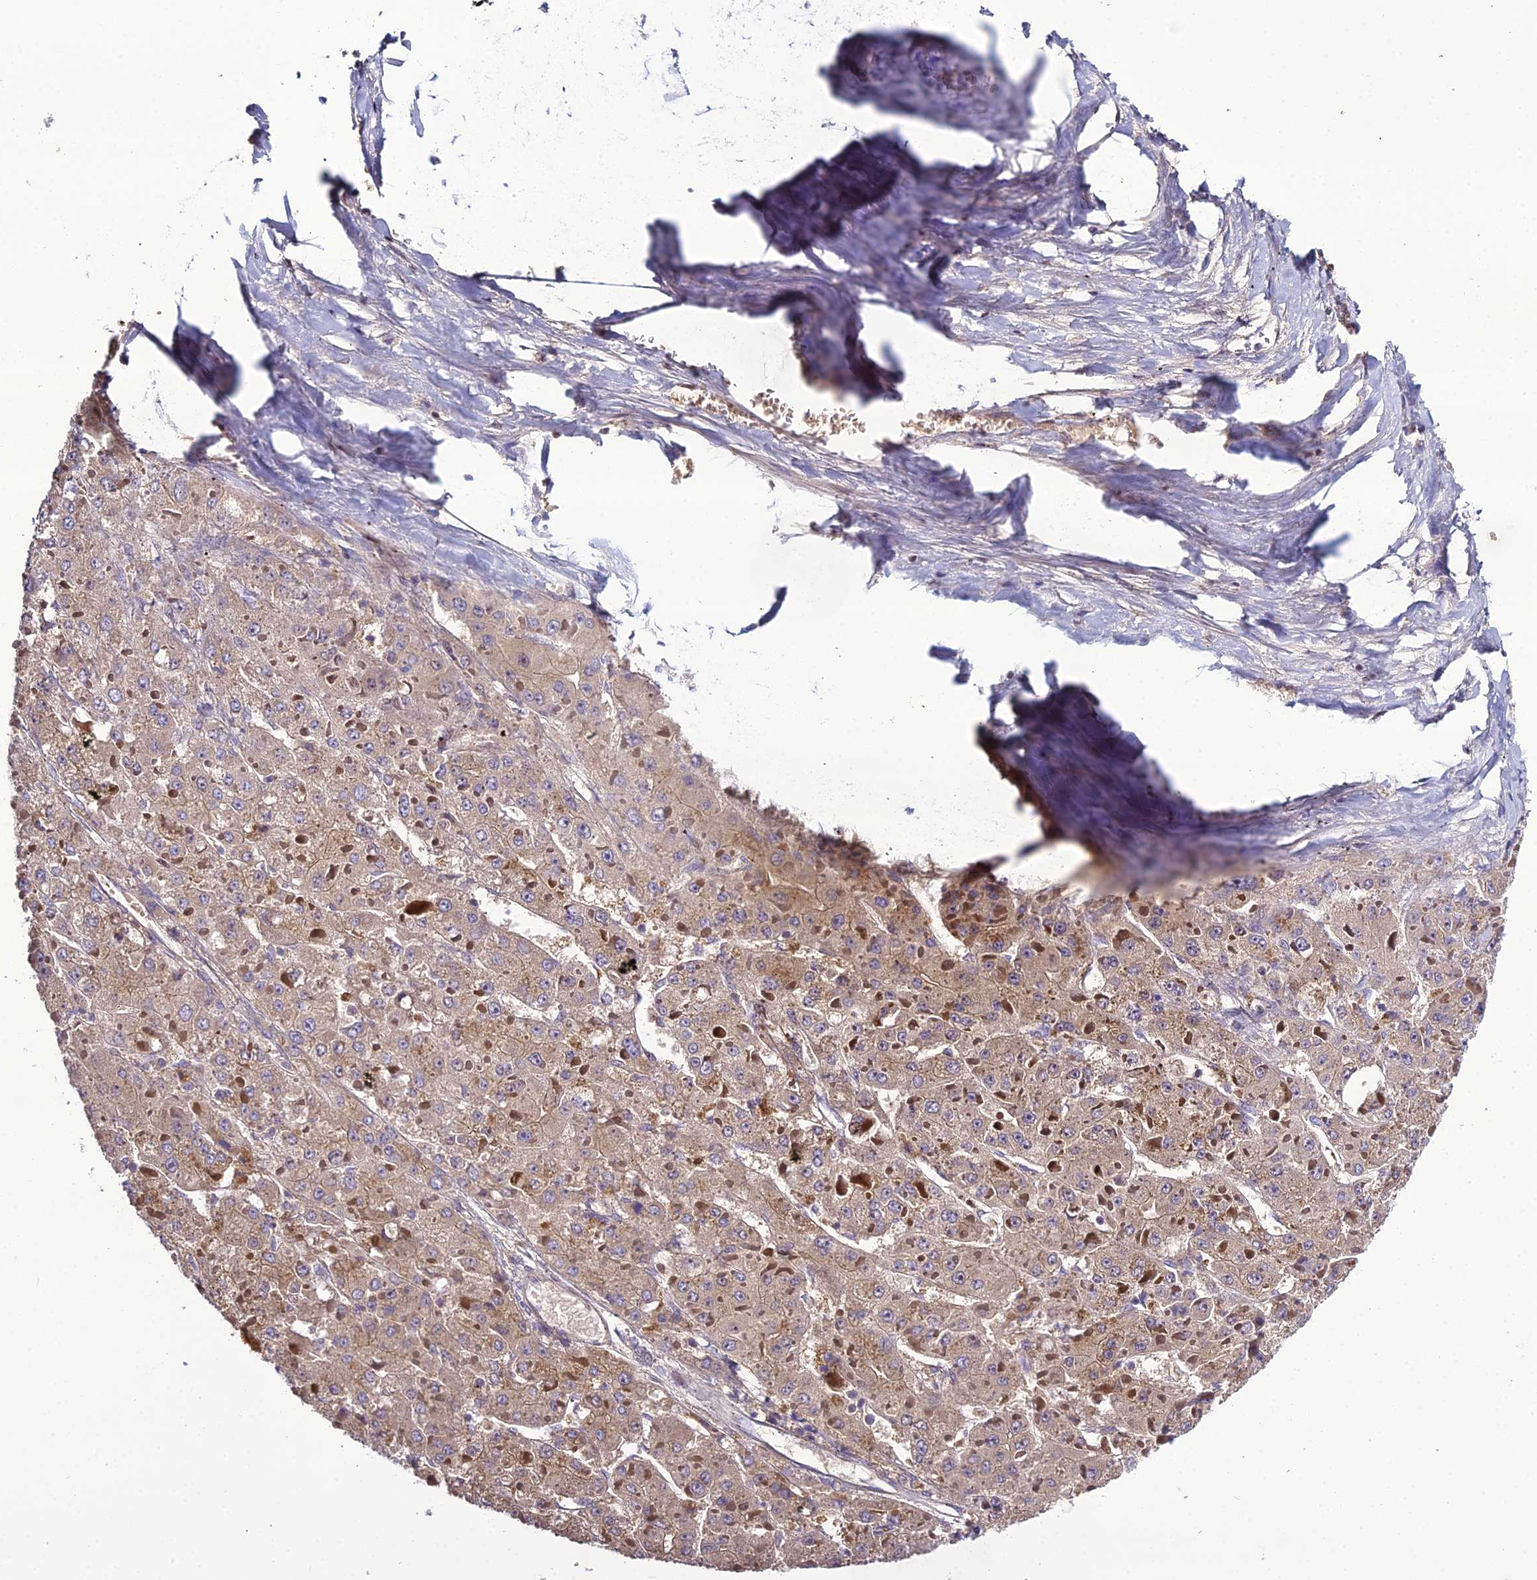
{"staining": {"intensity": "weak", "quantity": "25%-75%", "location": "cytoplasmic/membranous"}, "tissue": "liver cancer", "cell_type": "Tumor cells", "image_type": "cancer", "snomed": [{"axis": "morphology", "description": "Carcinoma, Hepatocellular, NOS"}, {"axis": "topography", "description": "Liver"}], "caption": "Protein expression analysis of human liver hepatocellular carcinoma reveals weak cytoplasmic/membranous positivity in about 25%-75% of tumor cells. The staining was performed using DAB to visualize the protein expression in brown, while the nuclei were stained in blue with hematoxylin (Magnification: 20x).", "gene": "ARL2", "patient": {"sex": "female", "age": 73}}